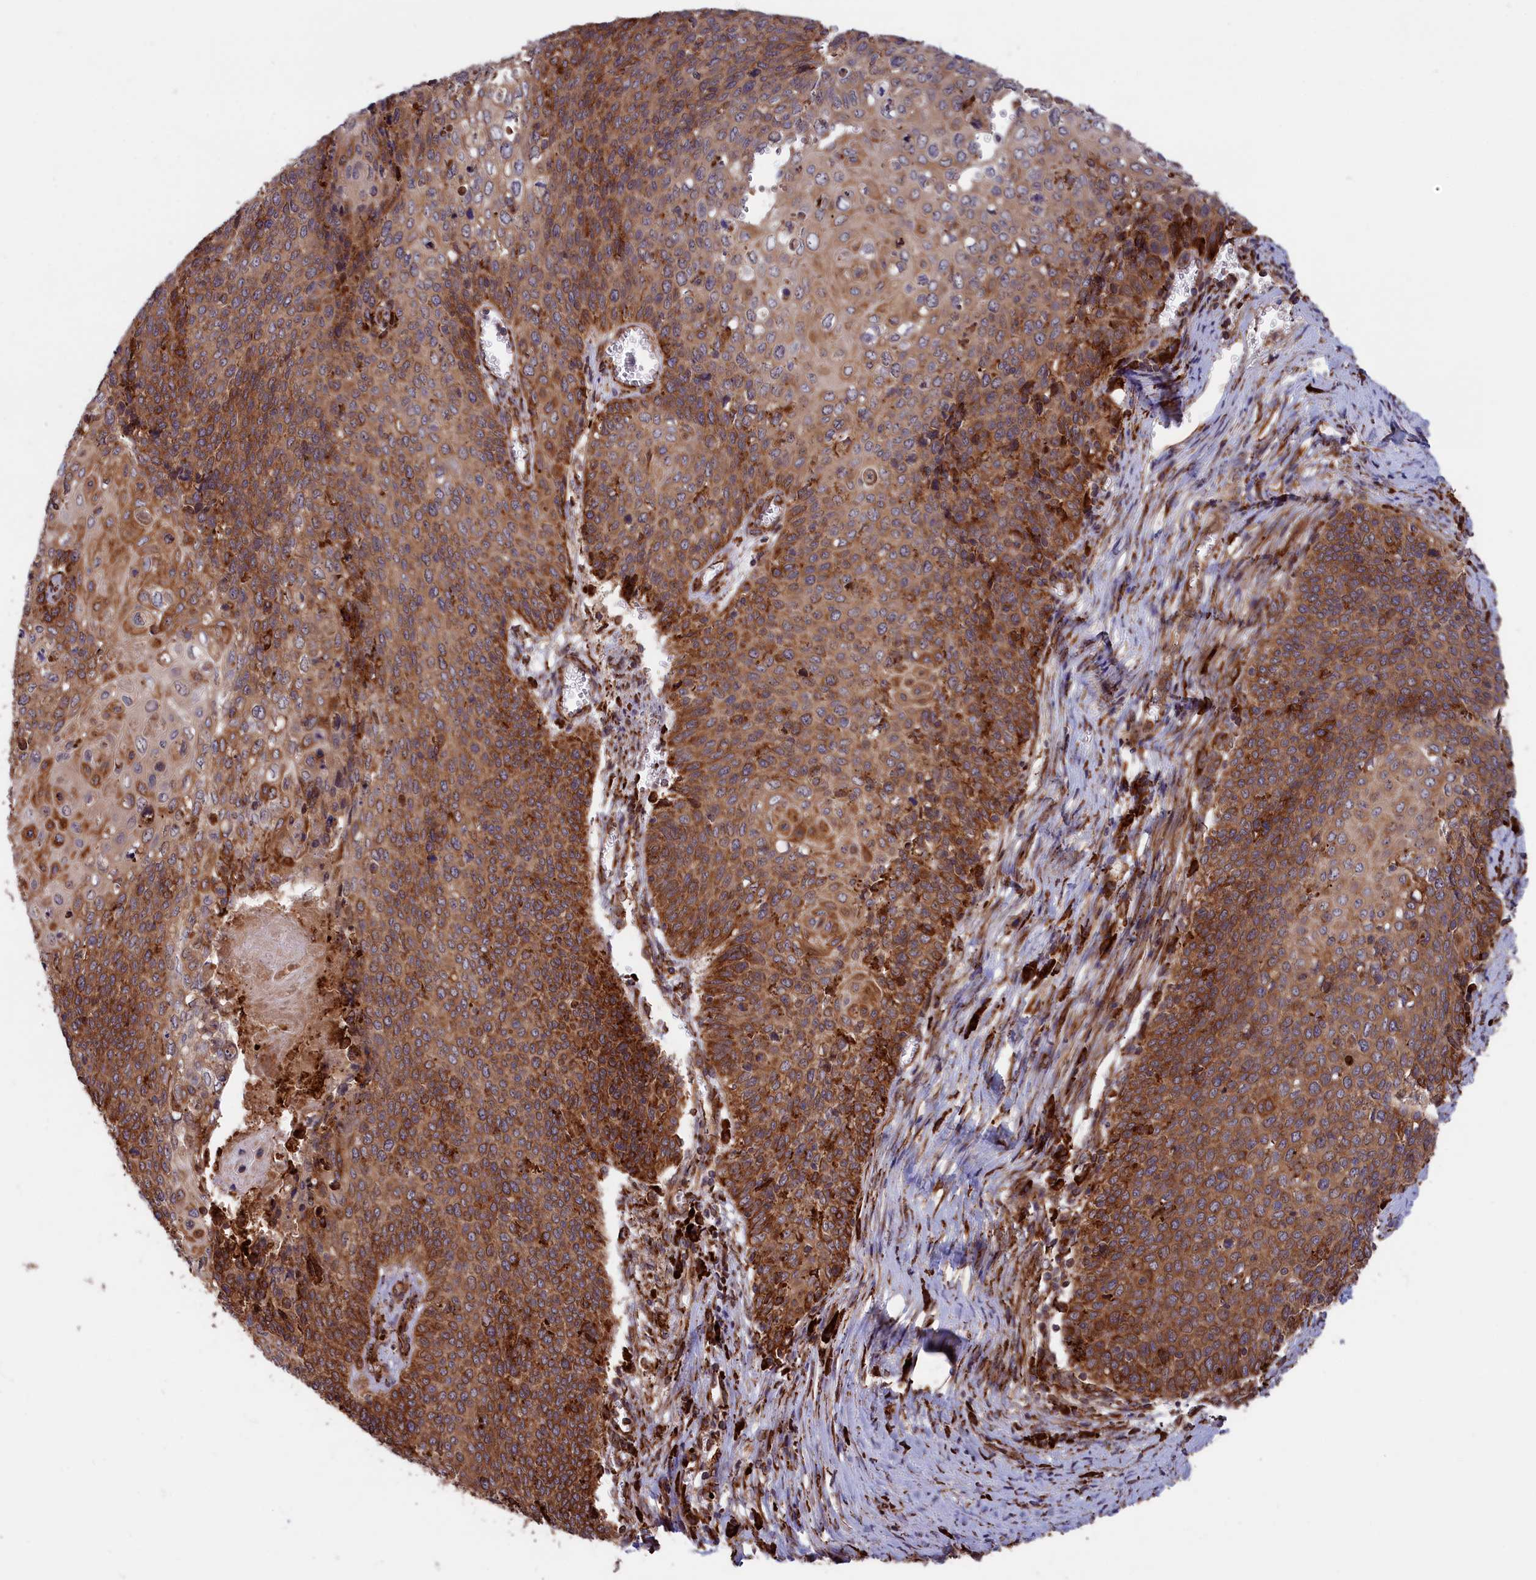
{"staining": {"intensity": "moderate", "quantity": ">75%", "location": "cytoplasmic/membranous"}, "tissue": "cervical cancer", "cell_type": "Tumor cells", "image_type": "cancer", "snomed": [{"axis": "morphology", "description": "Squamous cell carcinoma, NOS"}, {"axis": "topography", "description": "Cervix"}], "caption": "A brown stain shows moderate cytoplasmic/membranous staining of a protein in human cervical cancer tumor cells.", "gene": "PLA2G4C", "patient": {"sex": "female", "age": 39}}